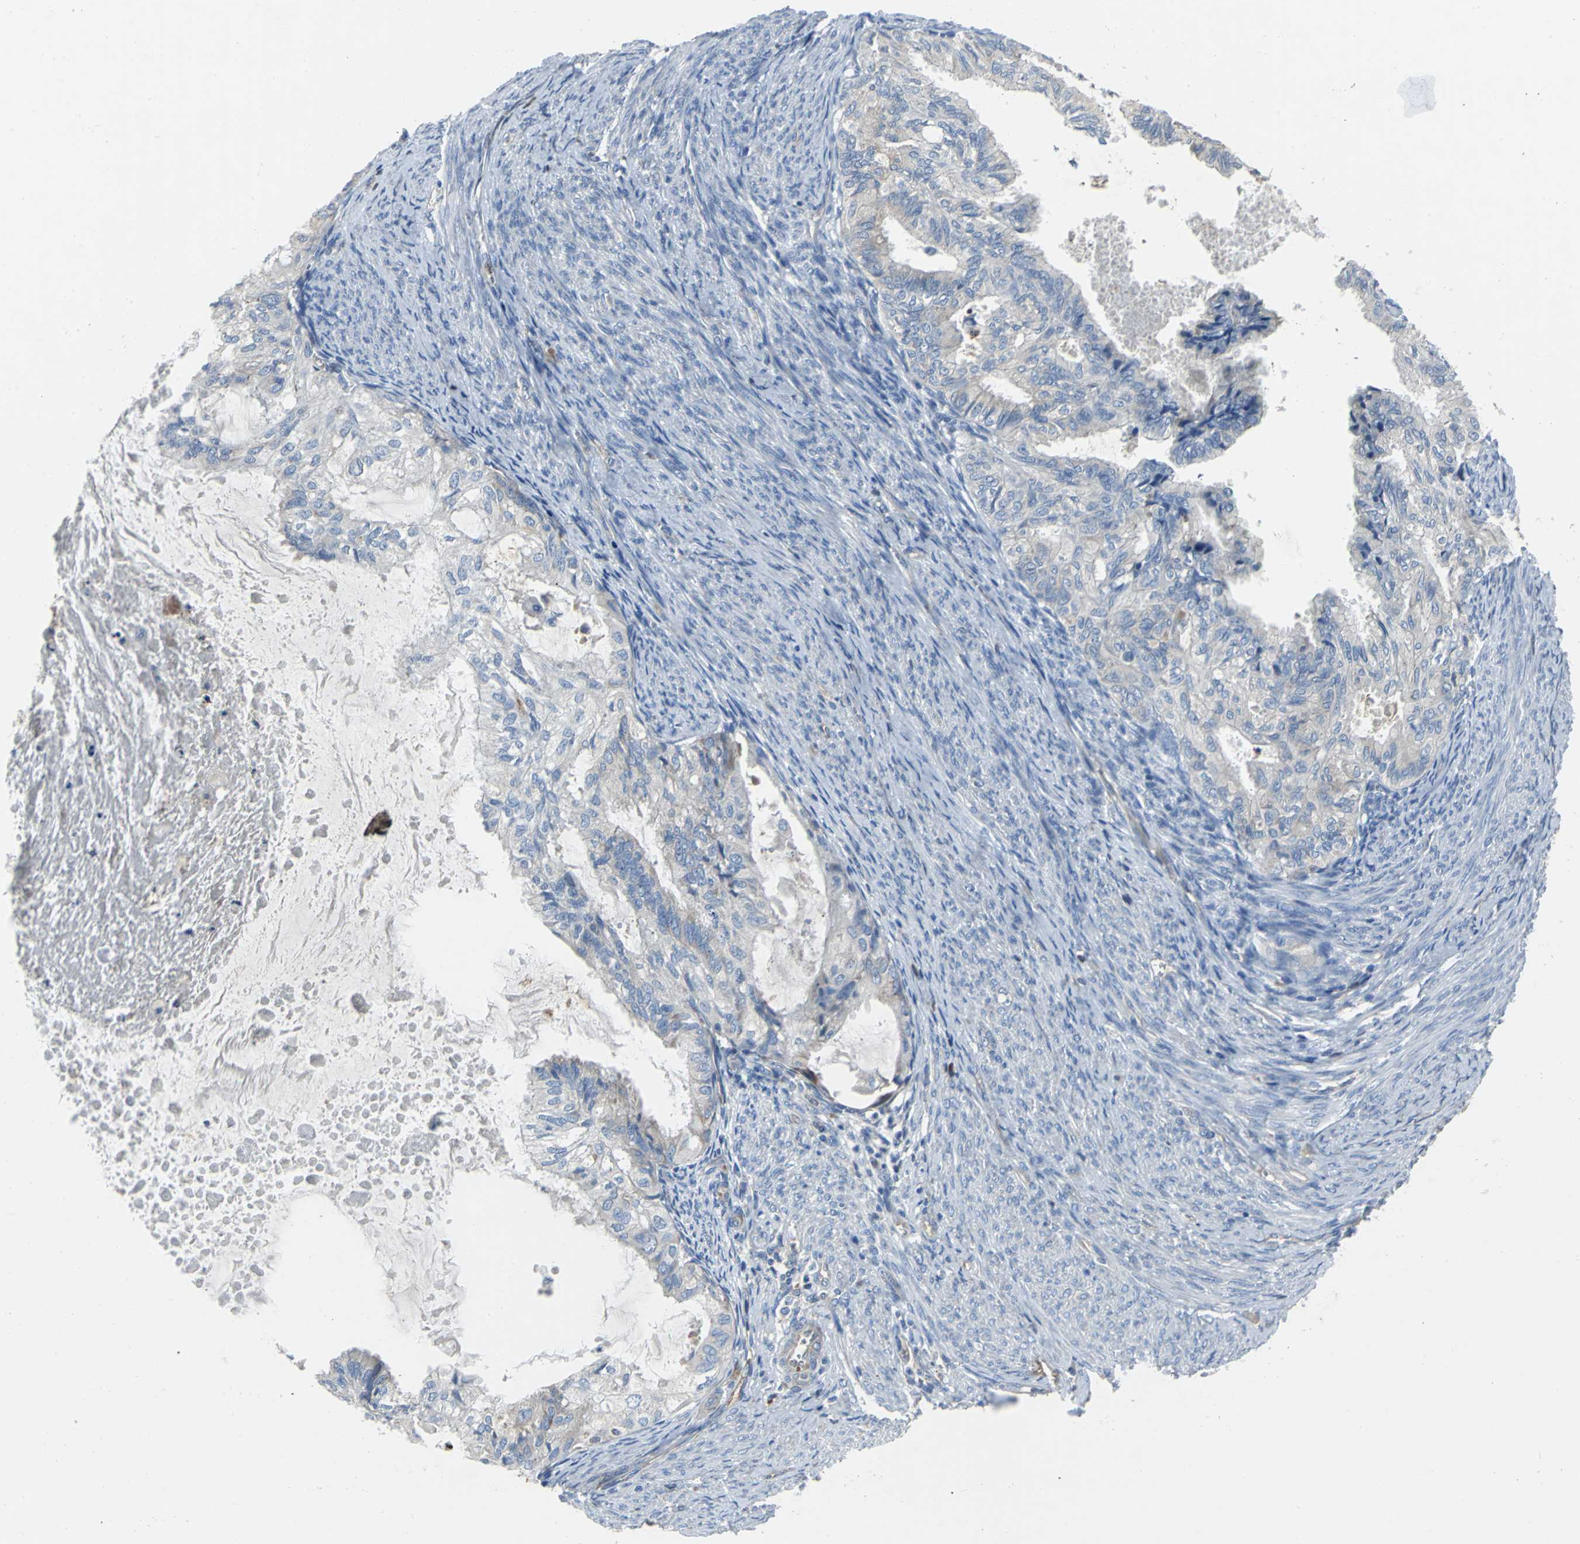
{"staining": {"intensity": "negative", "quantity": "none", "location": "none"}, "tissue": "cervical cancer", "cell_type": "Tumor cells", "image_type": "cancer", "snomed": [{"axis": "morphology", "description": "Normal tissue, NOS"}, {"axis": "morphology", "description": "Adenocarcinoma, NOS"}, {"axis": "topography", "description": "Cervix"}, {"axis": "topography", "description": "Endometrium"}], "caption": "Adenocarcinoma (cervical) stained for a protein using IHC shows no expression tumor cells.", "gene": "EIF5A", "patient": {"sex": "female", "age": 86}}